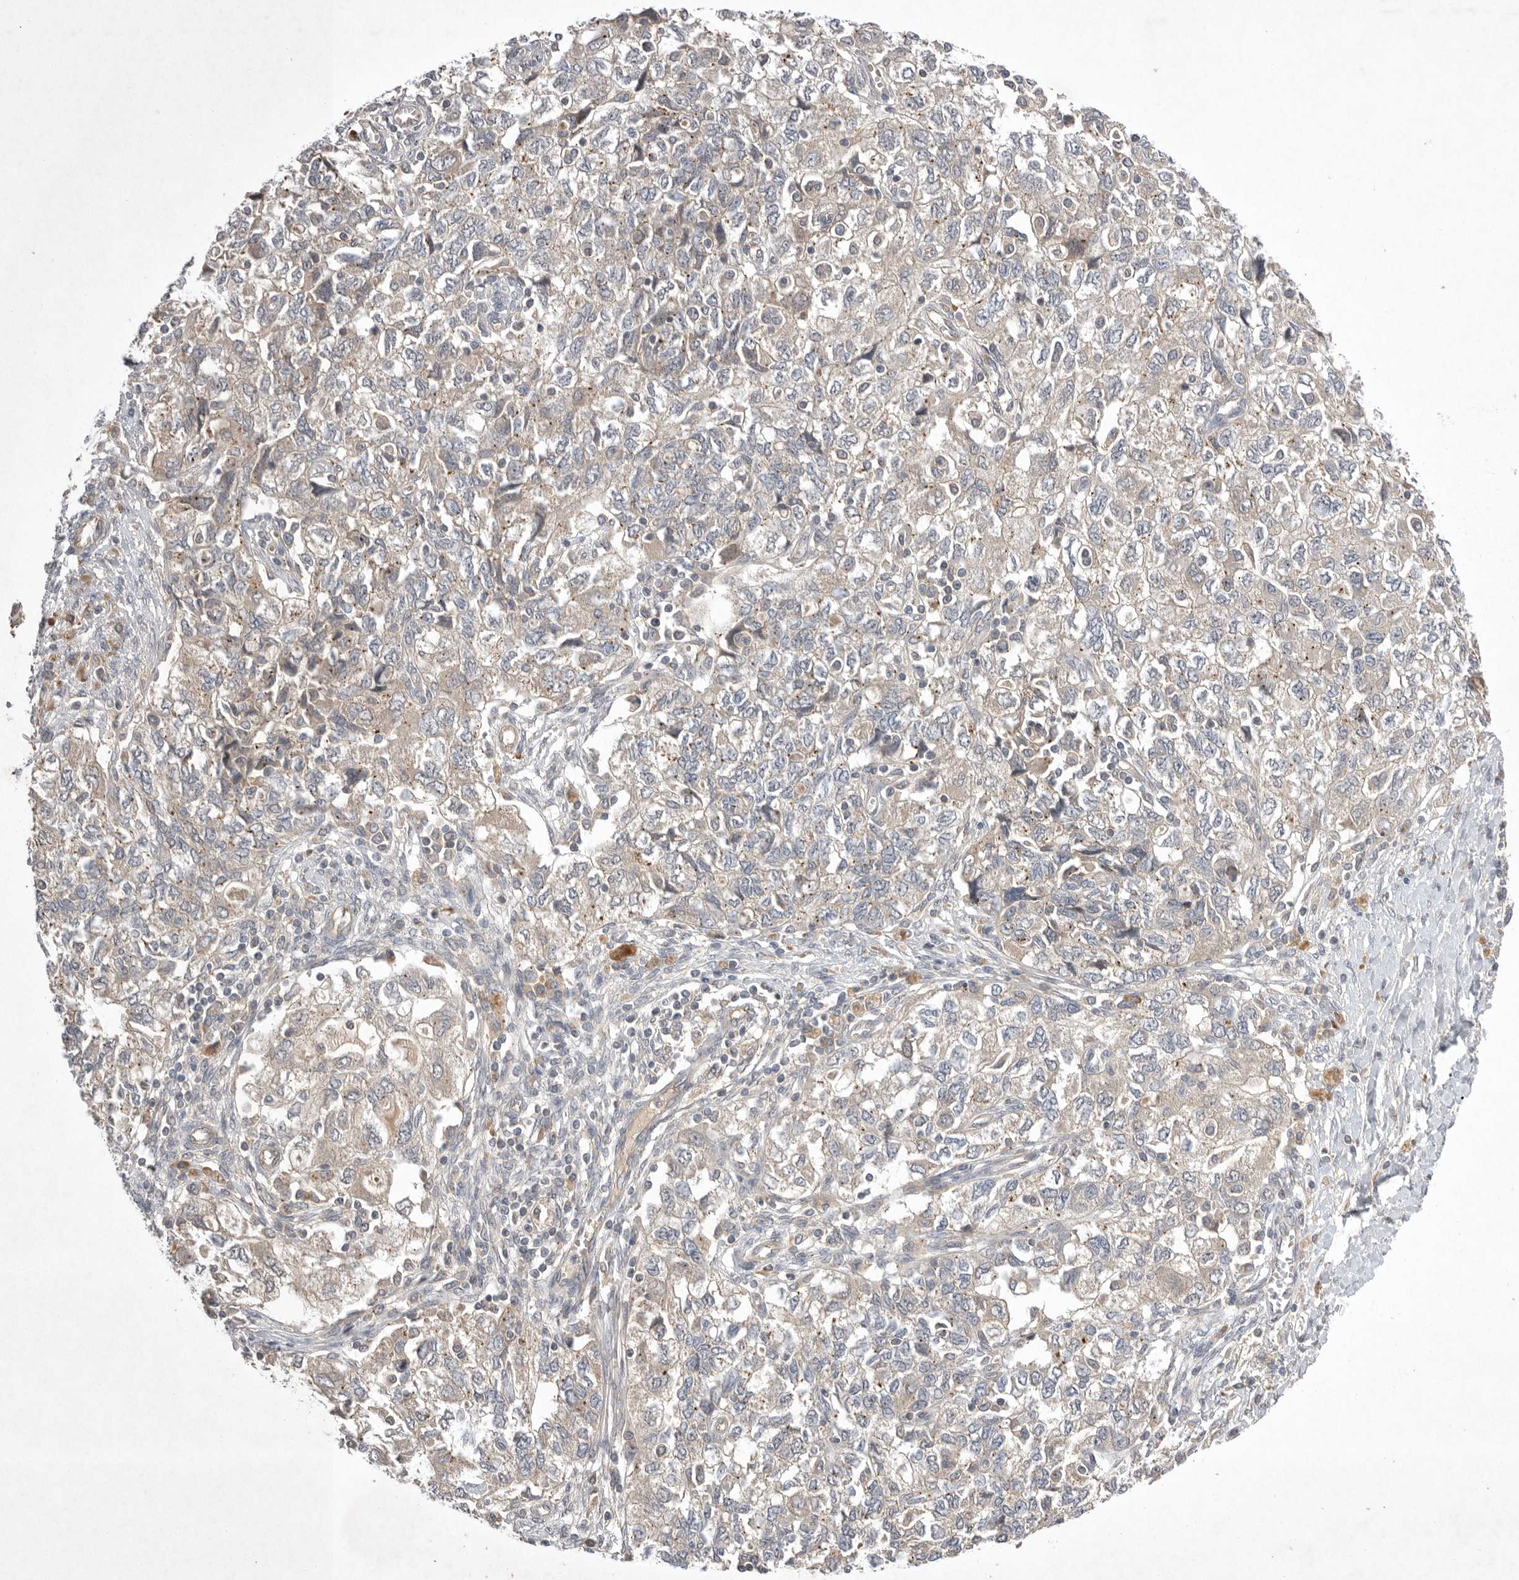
{"staining": {"intensity": "negative", "quantity": "none", "location": "none"}, "tissue": "ovarian cancer", "cell_type": "Tumor cells", "image_type": "cancer", "snomed": [{"axis": "morphology", "description": "Carcinoma, NOS"}, {"axis": "morphology", "description": "Cystadenocarcinoma, serous, NOS"}, {"axis": "topography", "description": "Ovary"}], "caption": "Tumor cells show no significant expression in carcinoma (ovarian).", "gene": "NRCAM", "patient": {"sex": "female", "age": 69}}